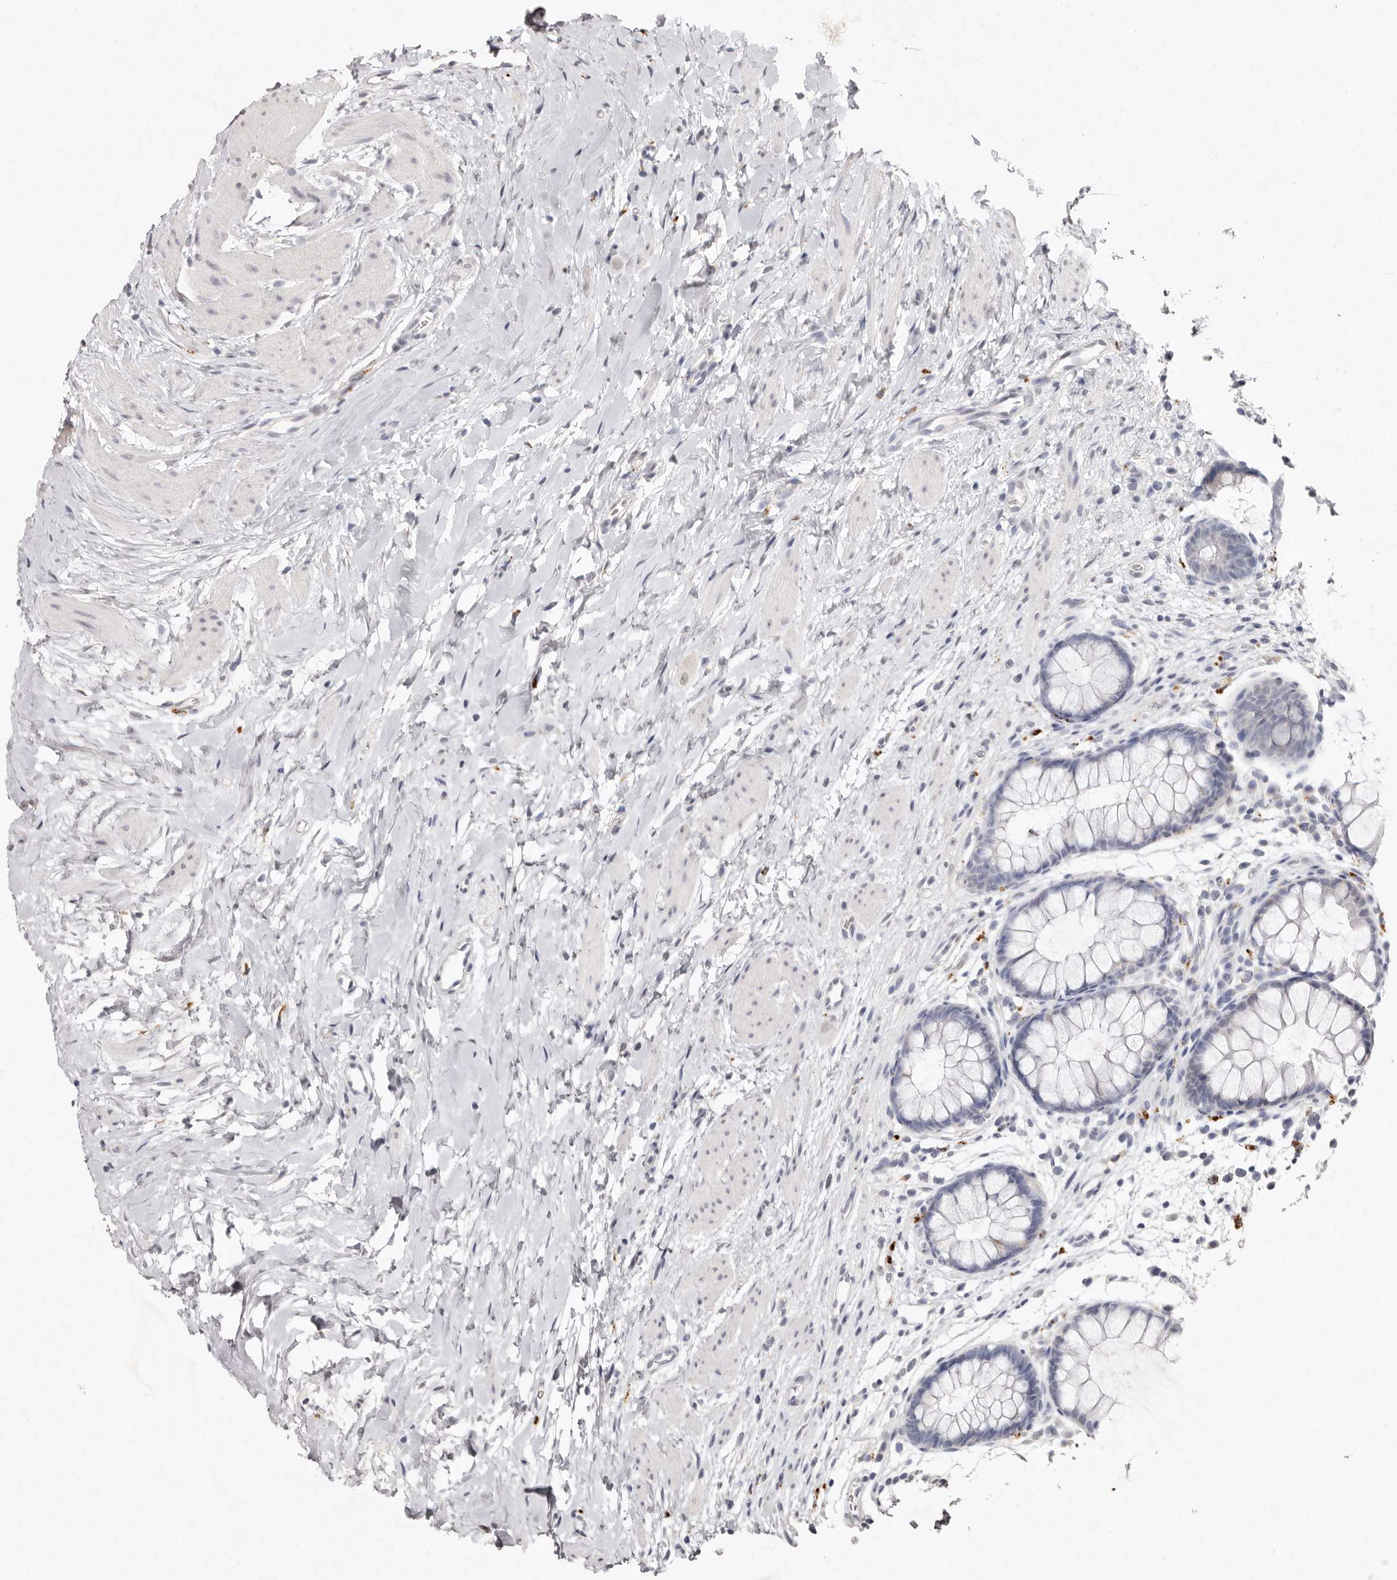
{"staining": {"intensity": "negative", "quantity": "none", "location": "none"}, "tissue": "colon", "cell_type": "Endothelial cells", "image_type": "normal", "snomed": [{"axis": "morphology", "description": "Normal tissue, NOS"}, {"axis": "topography", "description": "Colon"}], "caption": "There is no significant positivity in endothelial cells of colon. Brightfield microscopy of IHC stained with DAB (3,3'-diaminobenzidine) (brown) and hematoxylin (blue), captured at high magnification.", "gene": "FAM185A", "patient": {"sex": "female", "age": 62}}